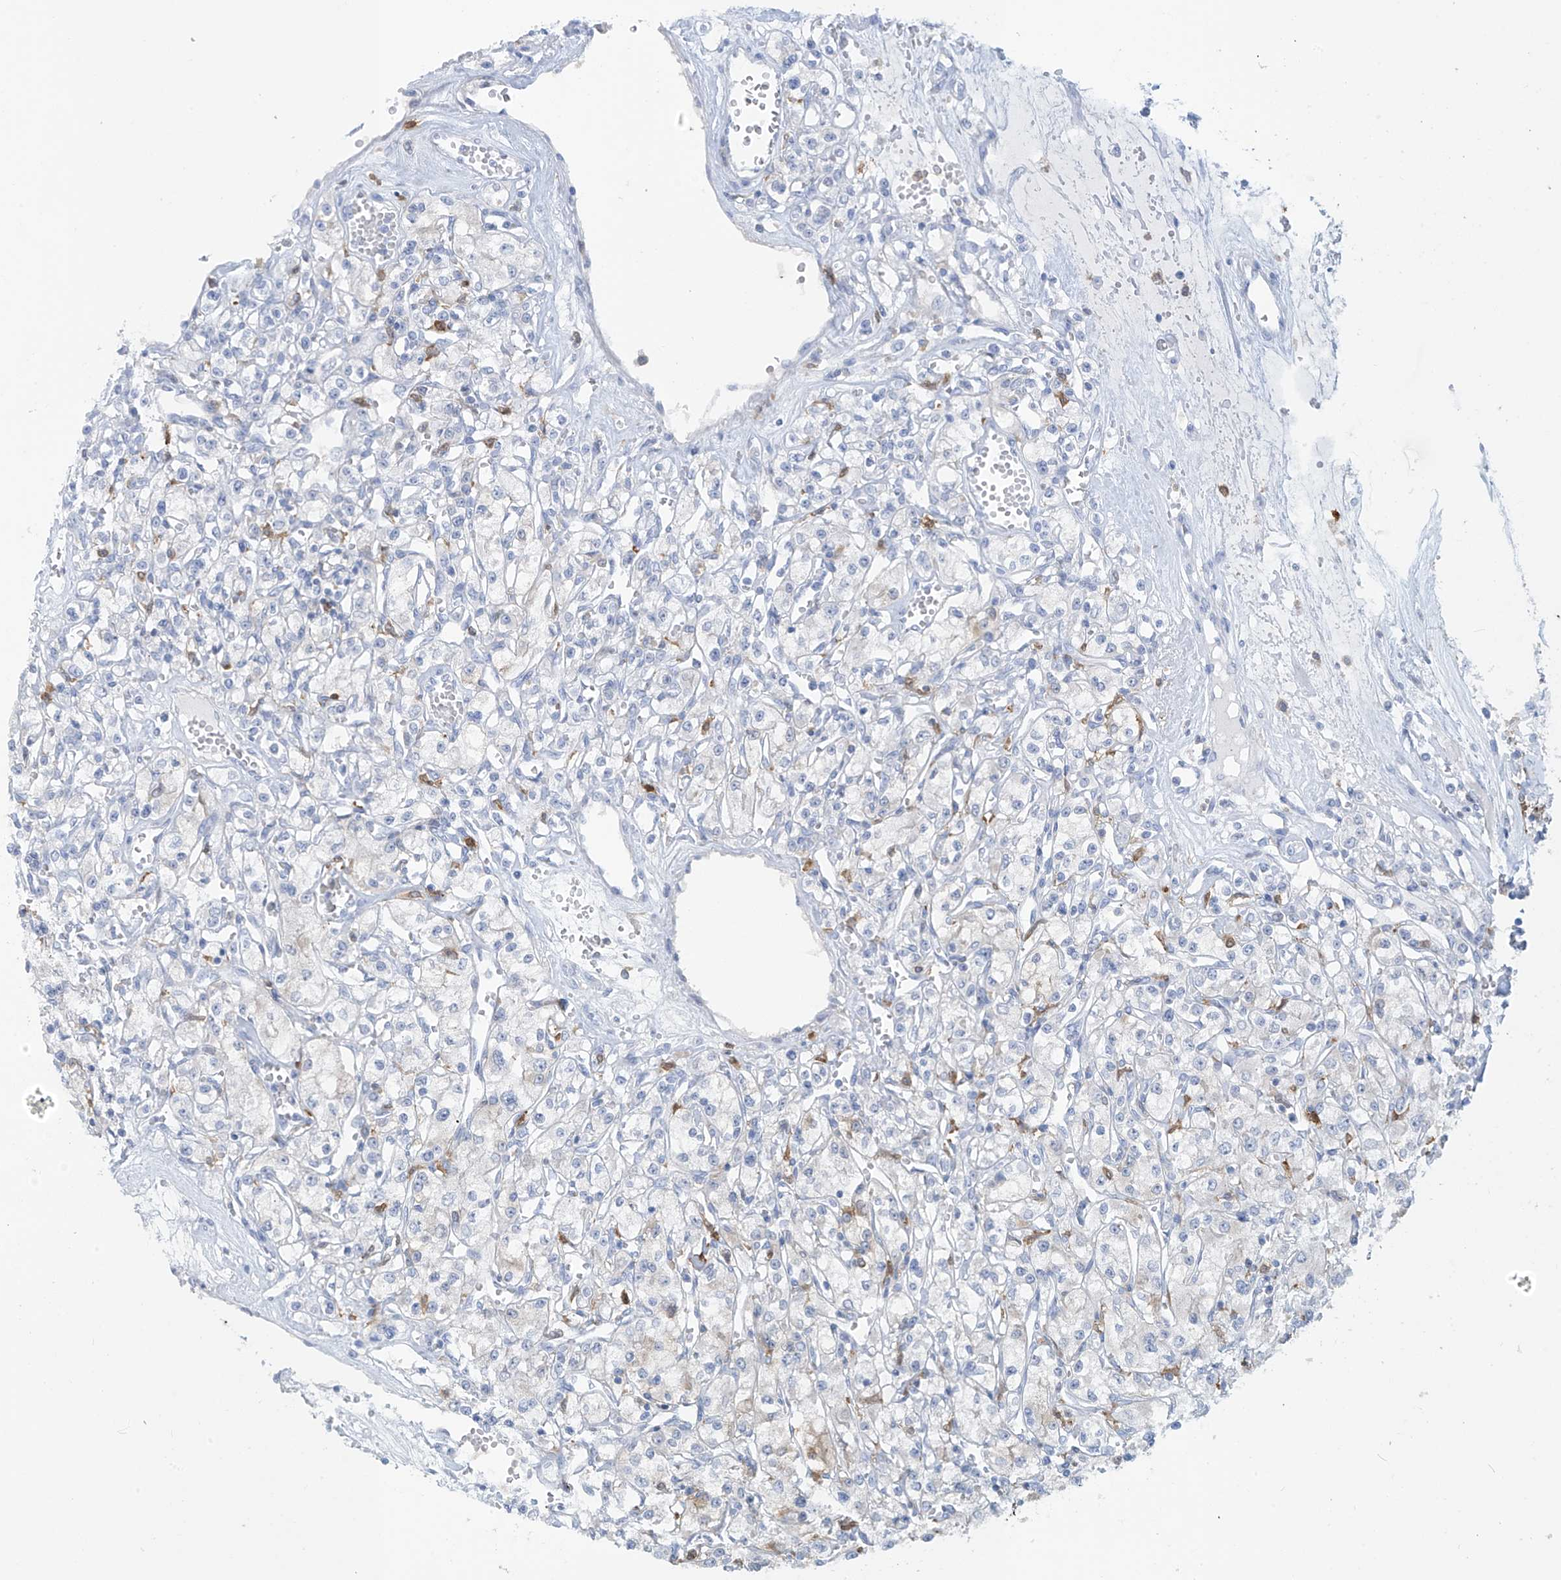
{"staining": {"intensity": "negative", "quantity": "none", "location": "none"}, "tissue": "renal cancer", "cell_type": "Tumor cells", "image_type": "cancer", "snomed": [{"axis": "morphology", "description": "Adenocarcinoma, NOS"}, {"axis": "topography", "description": "Kidney"}], "caption": "An image of renal cancer (adenocarcinoma) stained for a protein shows no brown staining in tumor cells. (DAB immunohistochemistry (IHC), high magnification).", "gene": "TRMT2B", "patient": {"sex": "female", "age": 59}}